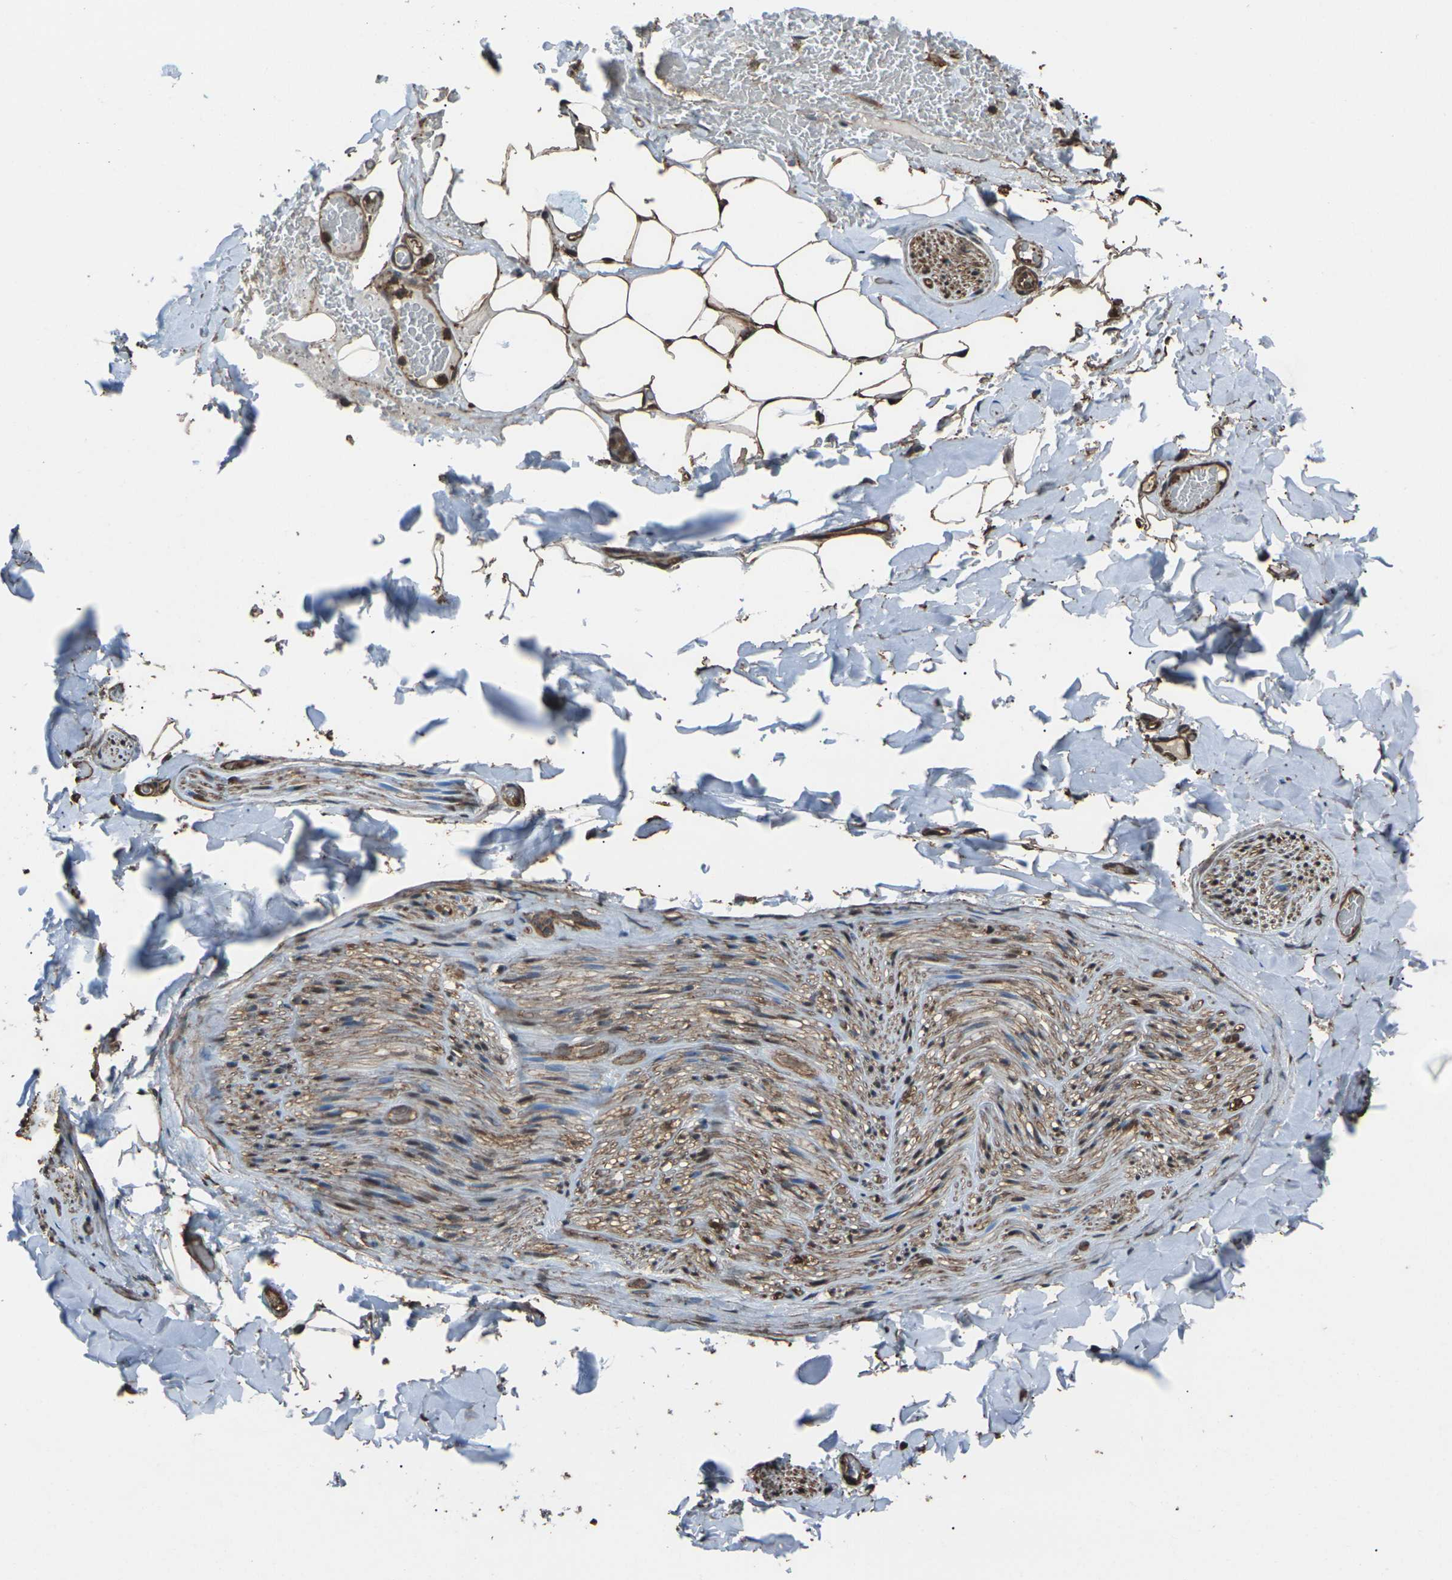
{"staining": {"intensity": "moderate", "quantity": ">75%", "location": "cytoplasmic/membranous"}, "tissue": "adipose tissue", "cell_type": "Adipocytes", "image_type": "normal", "snomed": [{"axis": "morphology", "description": "Normal tissue, NOS"}, {"axis": "topography", "description": "Peripheral nerve tissue"}], "caption": "Benign adipose tissue shows moderate cytoplasmic/membranous expression in about >75% of adipocytes.", "gene": "DHPS", "patient": {"sex": "male", "age": 70}}